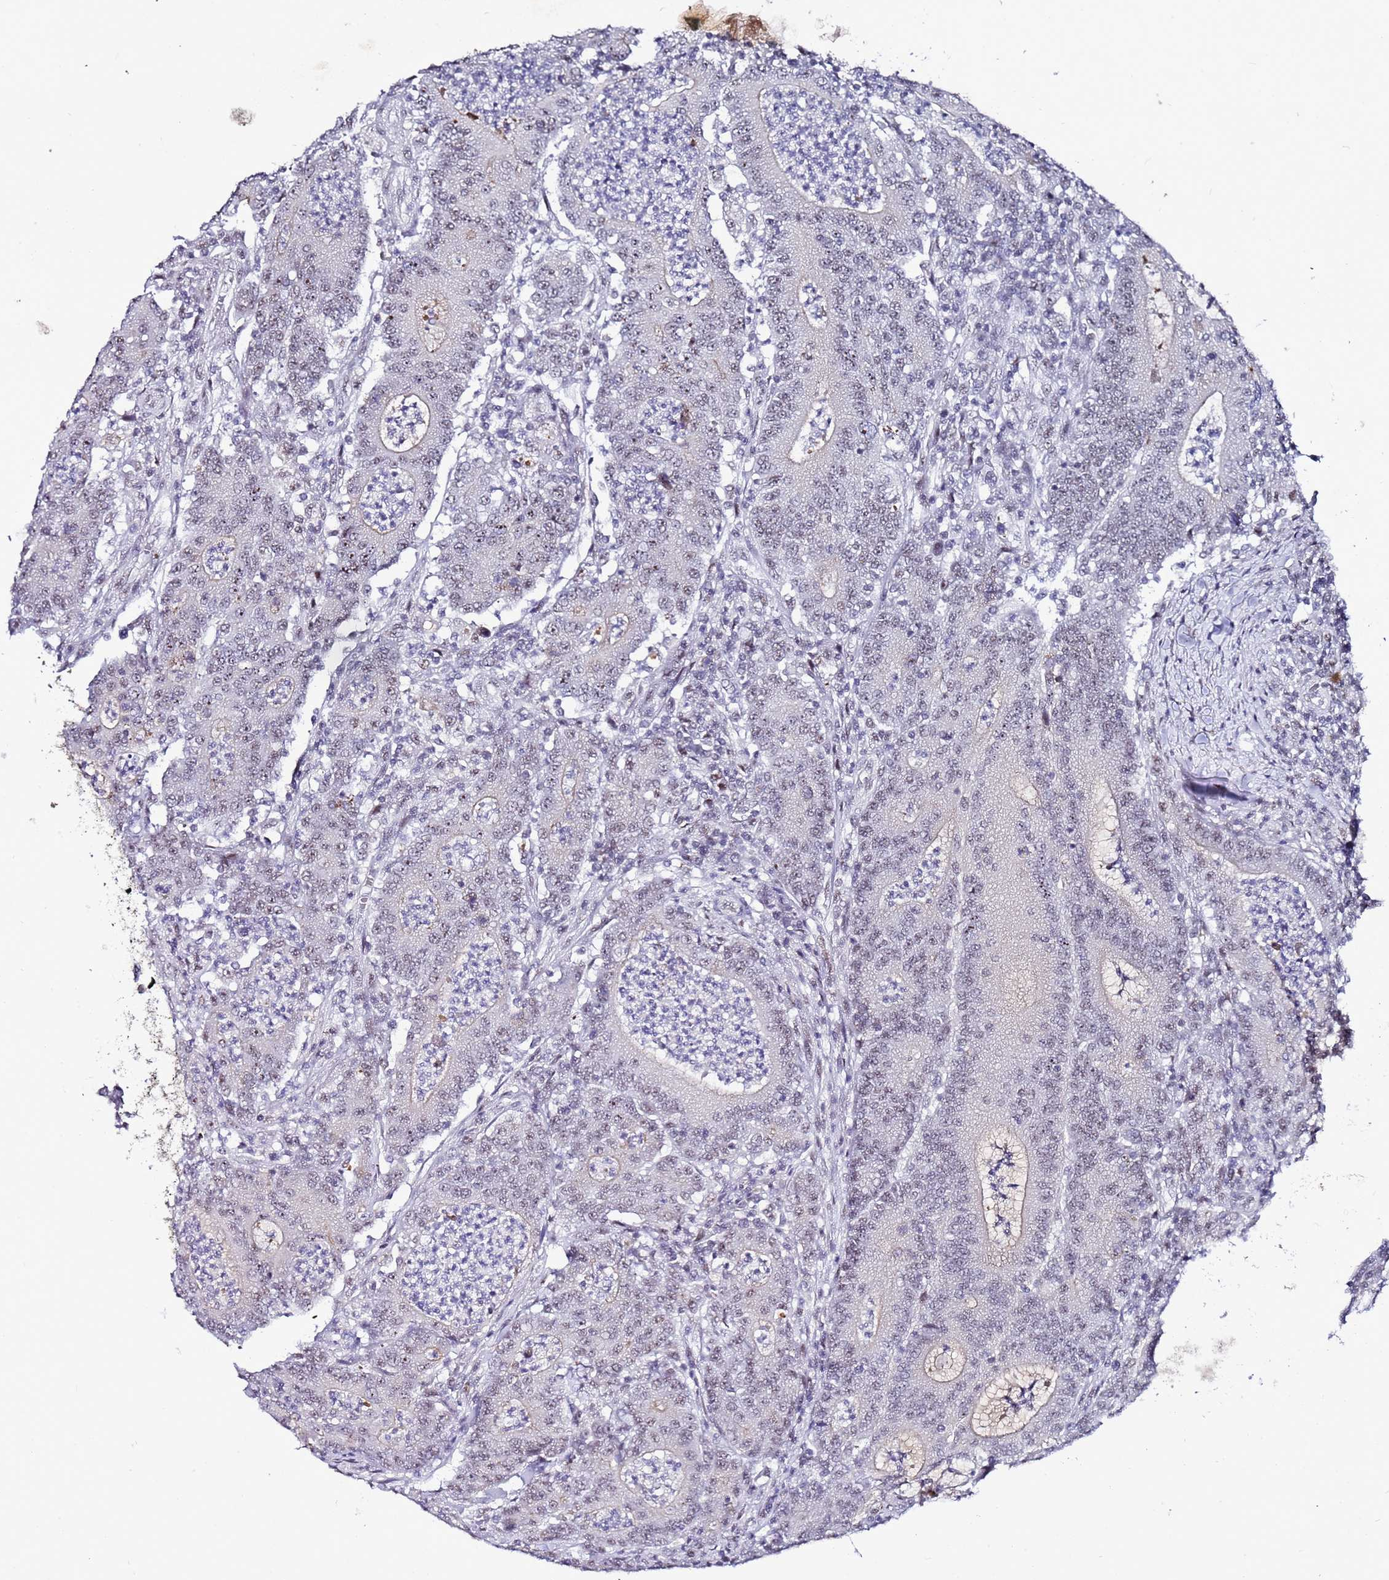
{"staining": {"intensity": "weak", "quantity": "<25%", "location": "nuclear"}, "tissue": "colorectal cancer", "cell_type": "Tumor cells", "image_type": "cancer", "snomed": [{"axis": "morphology", "description": "Adenocarcinoma, NOS"}, {"axis": "topography", "description": "Colon"}], "caption": "IHC of colorectal cancer reveals no expression in tumor cells. The staining was performed using DAB to visualize the protein expression in brown, while the nuclei were stained in blue with hematoxylin (Magnification: 20x).", "gene": "PSMA7", "patient": {"sex": "male", "age": 83}}